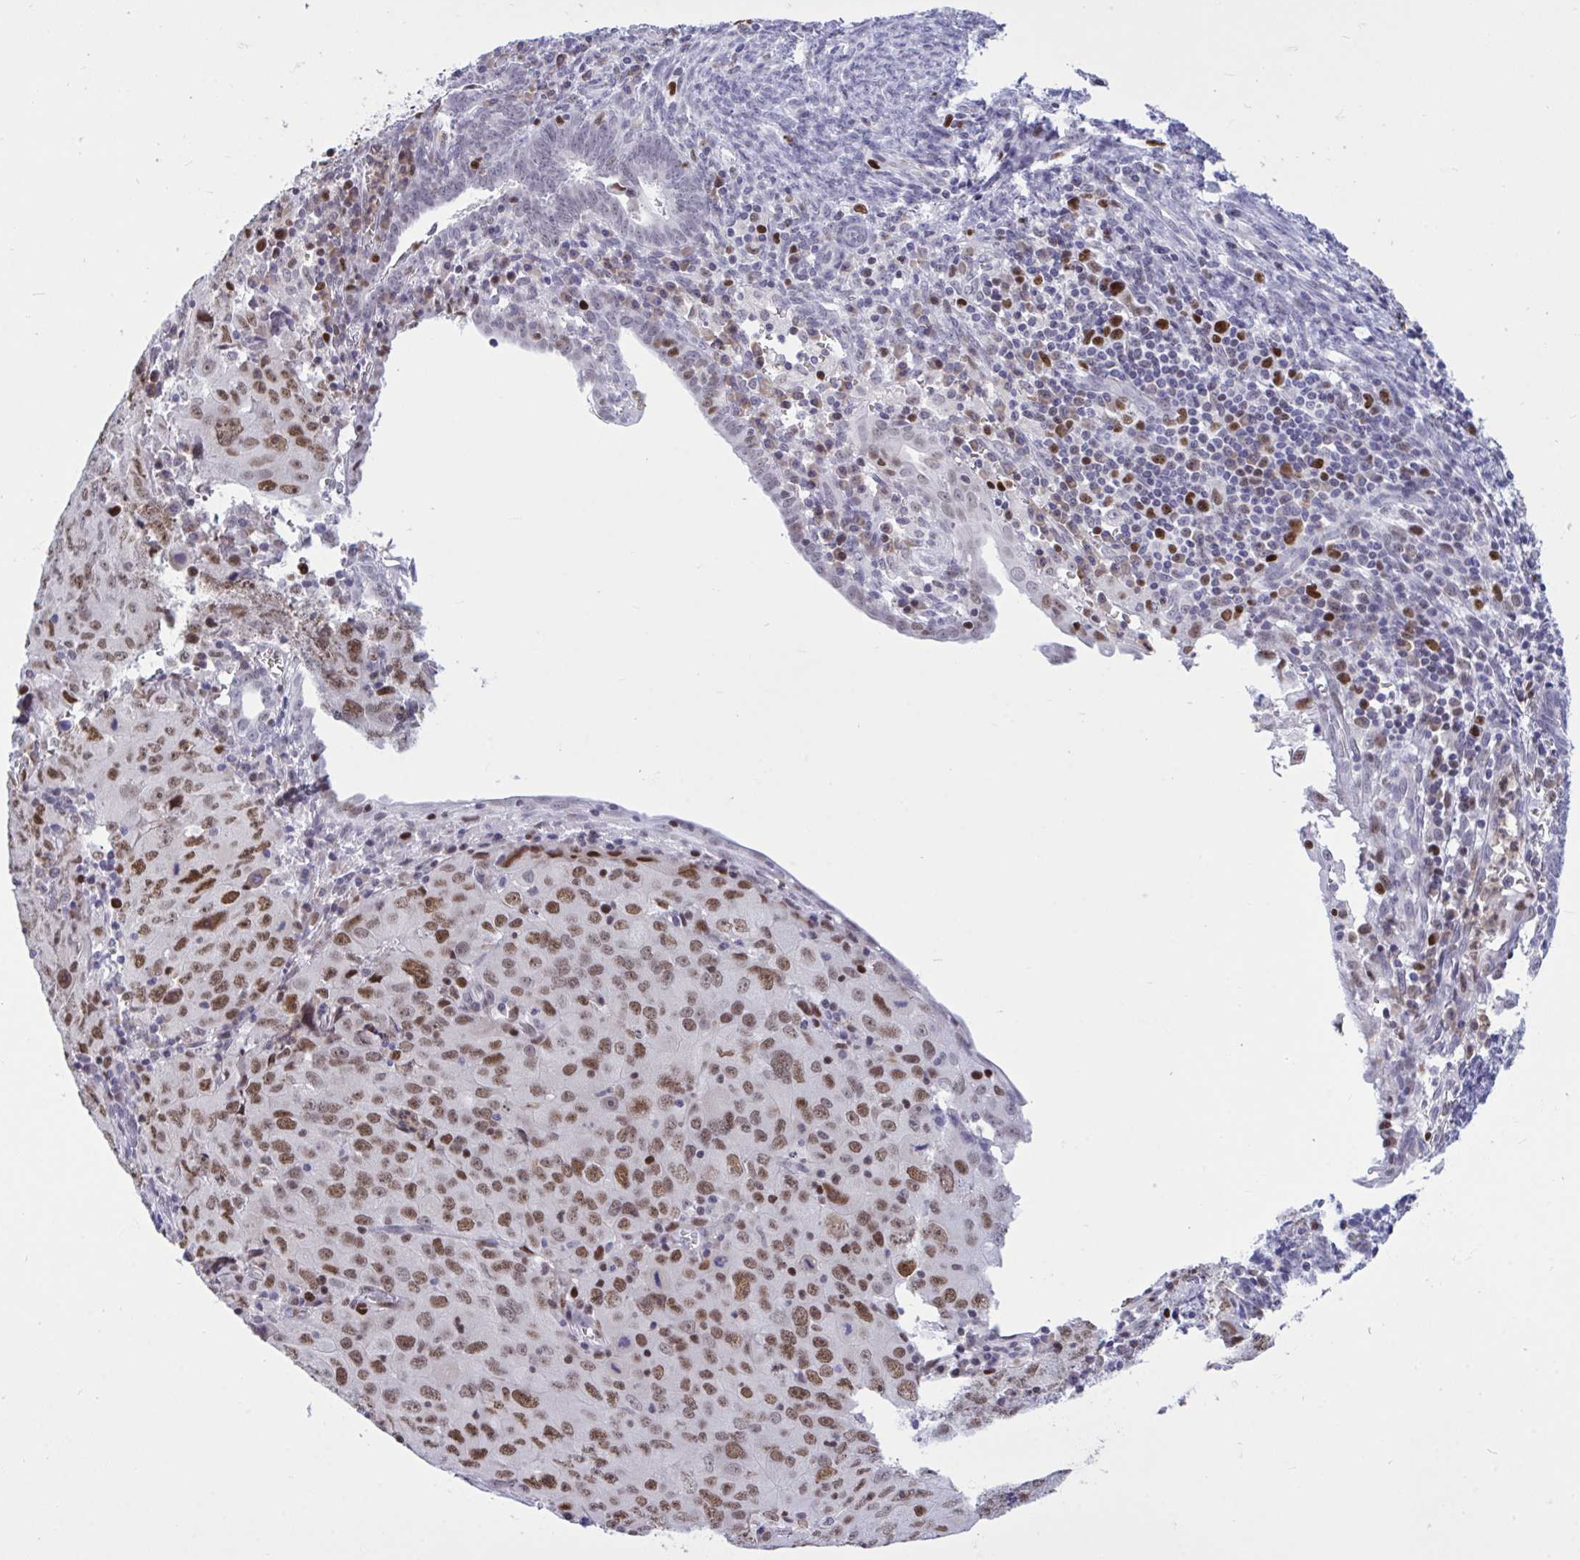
{"staining": {"intensity": "moderate", "quantity": ">75%", "location": "nuclear"}, "tissue": "cervical cancer", "cell_type": "Tumor cells", "image_type": "cancer", "snomed": [{"axis": "morphology", "description": "Adenocarcinoma, NOS"}, {"axis": "topography", "description": "Cervix"}], "caption": "This micrograph exhibits cervical adenocarcinoma stained with IHC to label a protein in brown. The nuclear of tumor cells show moderate positivity for the protein. Nuclei are counter-stained blue.", "gene": "C1QL2", "patient": {"sex": "female", "age": 56}}